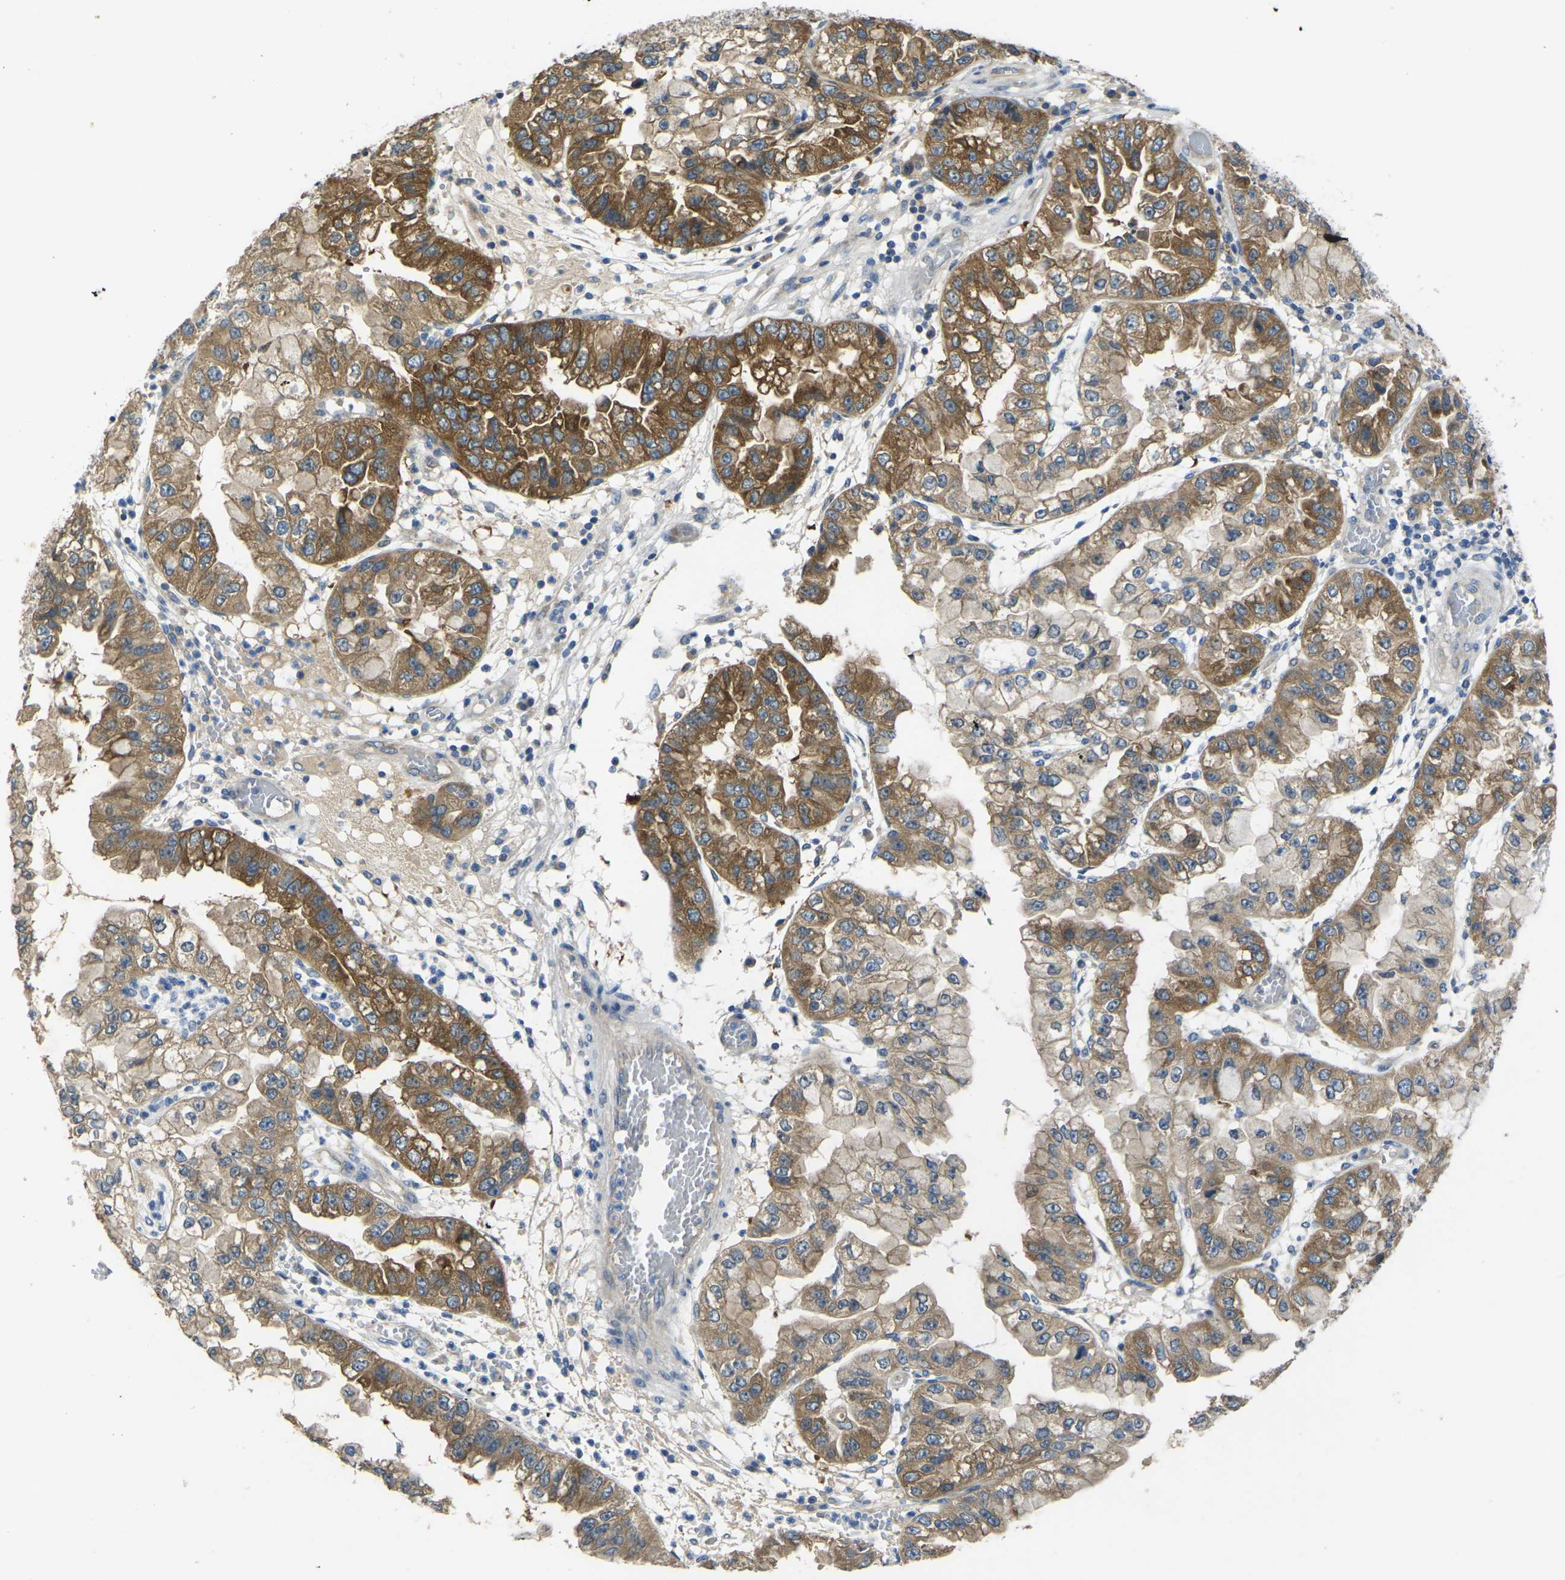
{"staining": {"intensity": "moderate", "quantity": ">75%", "location": "cytoplasmic/membranous"}, "tissue": "liver cancer", "cell_type": "Tumor cells", "image_type": "cancer", "snomed": [{"axis": "morphology", "description": "Cholangiocarcinoma"}, {"axis": "topography", "description": "Liver"}], "caption": "Protein staining reveals moderate cytoplasmic/membranous staining in approximately >75% of tumor cells in liver cholangiocarcinoma.", "gene": "GNA12", "patient": {"sex": "female", "age": 79}}